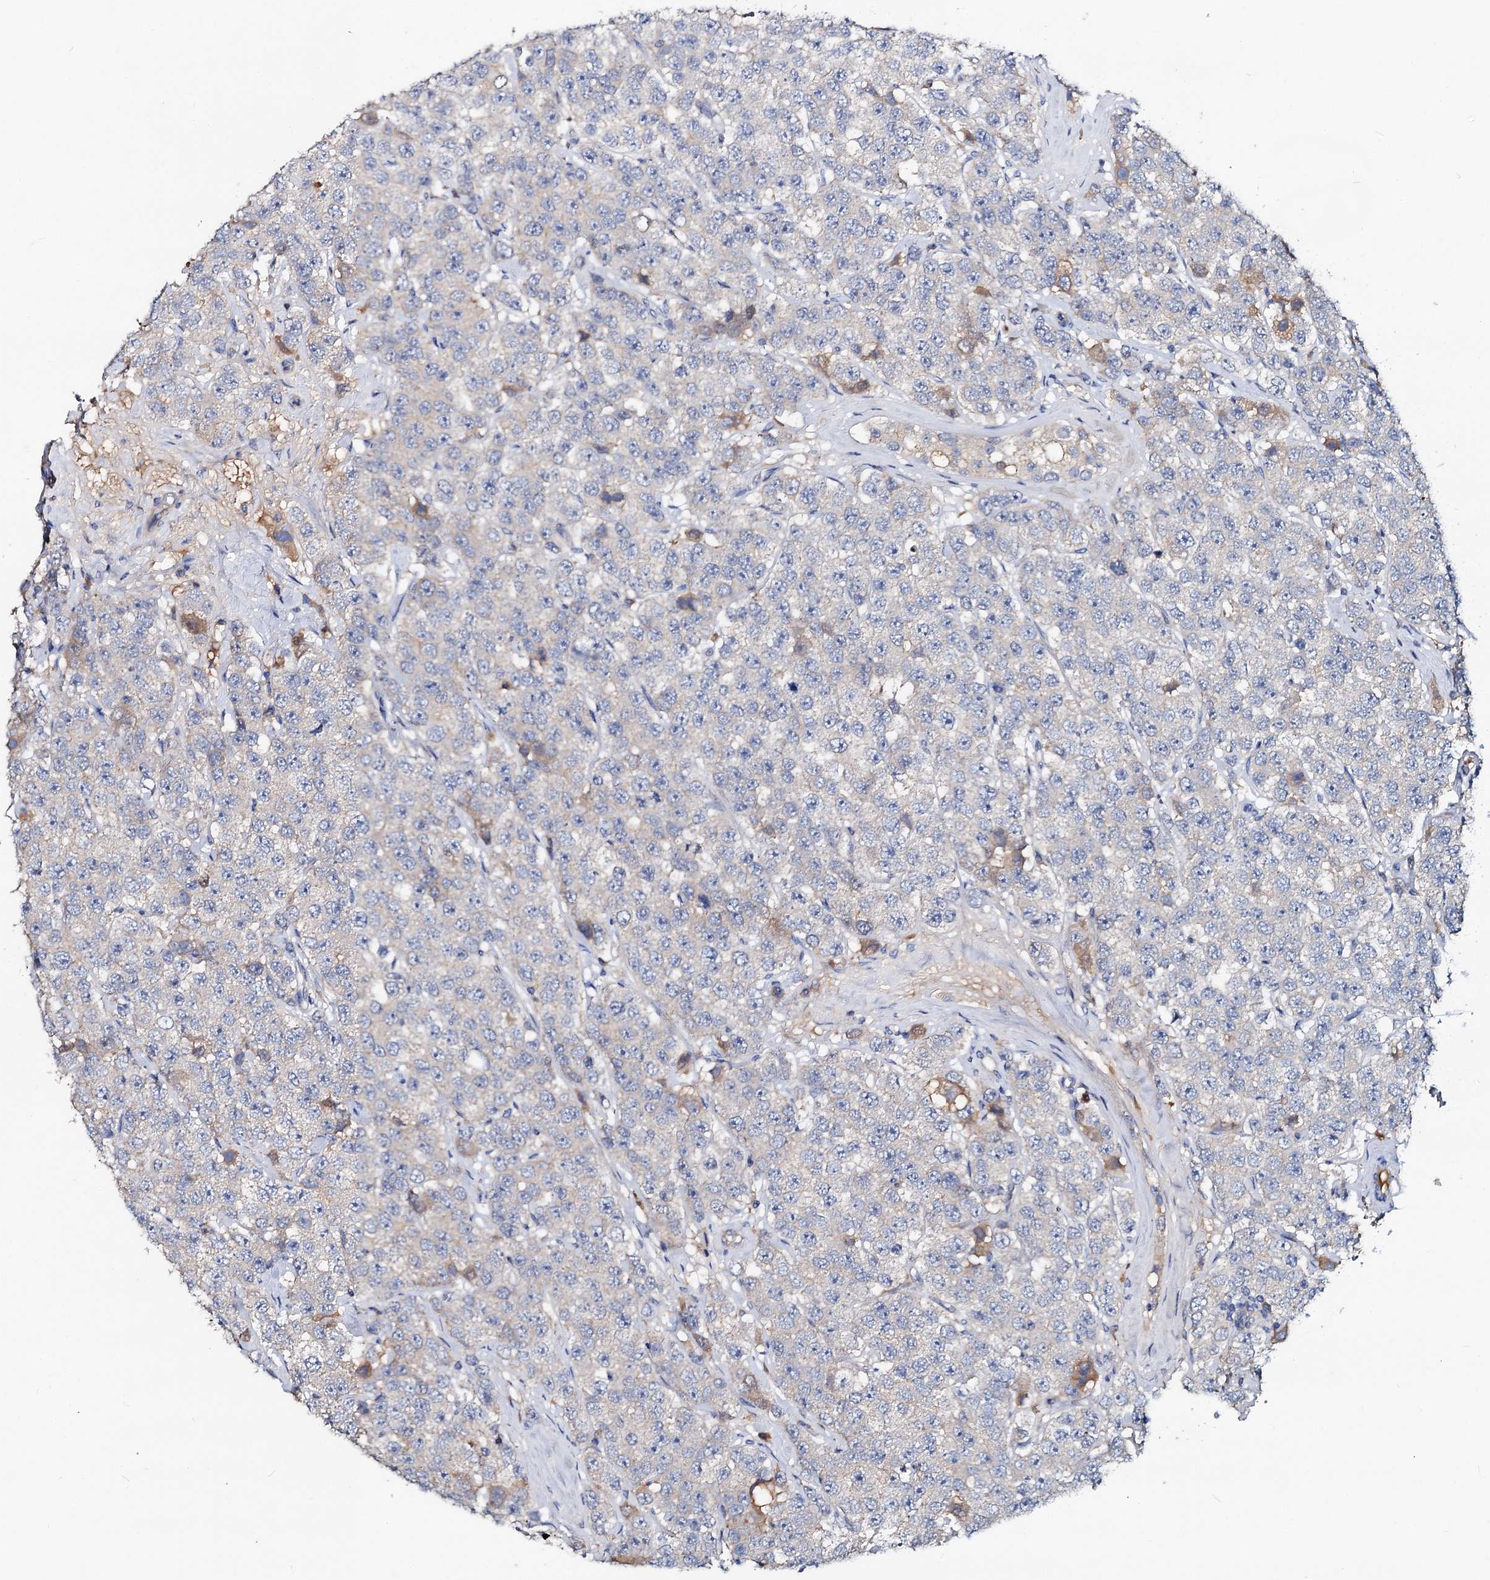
{"staining": {"intensity": "negative", "quantity": "none", "location": "none"}, "tissue": "testis cancer", "cell_type": "Tumor cells", "image_type": "cancer", "snomed": [{"axis": "morphology", "description": "Seminoma, NOS"}, {"axis": "topography", "description": "Testis"}], "caption": "High power microscopy image of an IHC image of seminoma (testis), revealing no significant positivity in tumor cells.", "gene": "ACY3", "patient": {"sex": "male", "age": 28}}